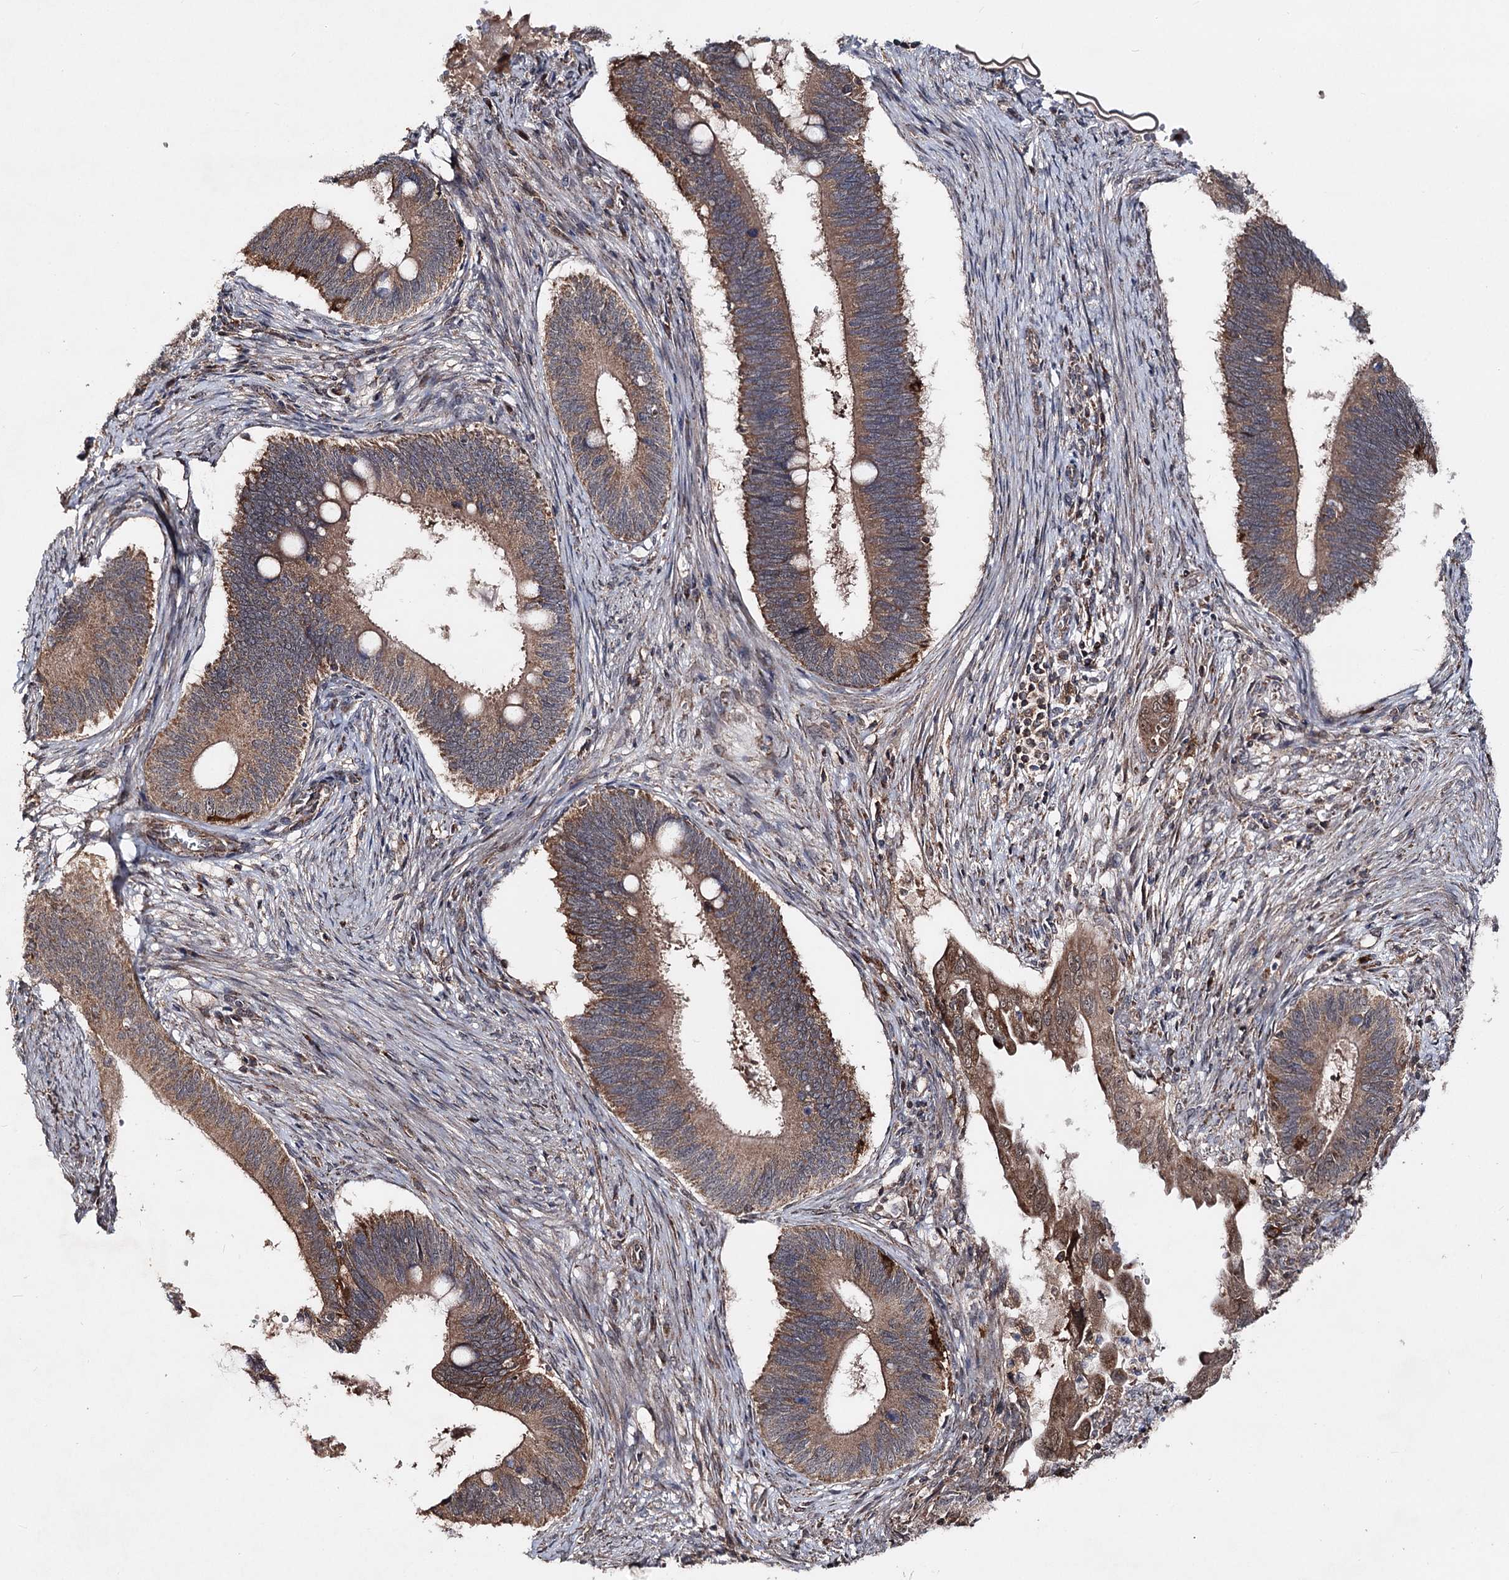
{"staining": {"intensity": "moderate", "quantity": ">75%", "location": "cytoplasmic/membranous"}, "tissue": "cervical cancer", "cell_type": "Tumor cells", "image_type": "cancer", "snomed": [{"axis": "morphology", "description": "Adenocarcinoma, NOS"}, {"axis": "topography", "description": "Cervix"}], "caption": "Brown immunohistochemical staining in human cervical adenocarcinoma demonstrates moderate cytoplasmic/membranous positivity in approximately >75% of tumor cells.", "gene": "MINDY3", "patient": {"sex": "female", "age": 42}}